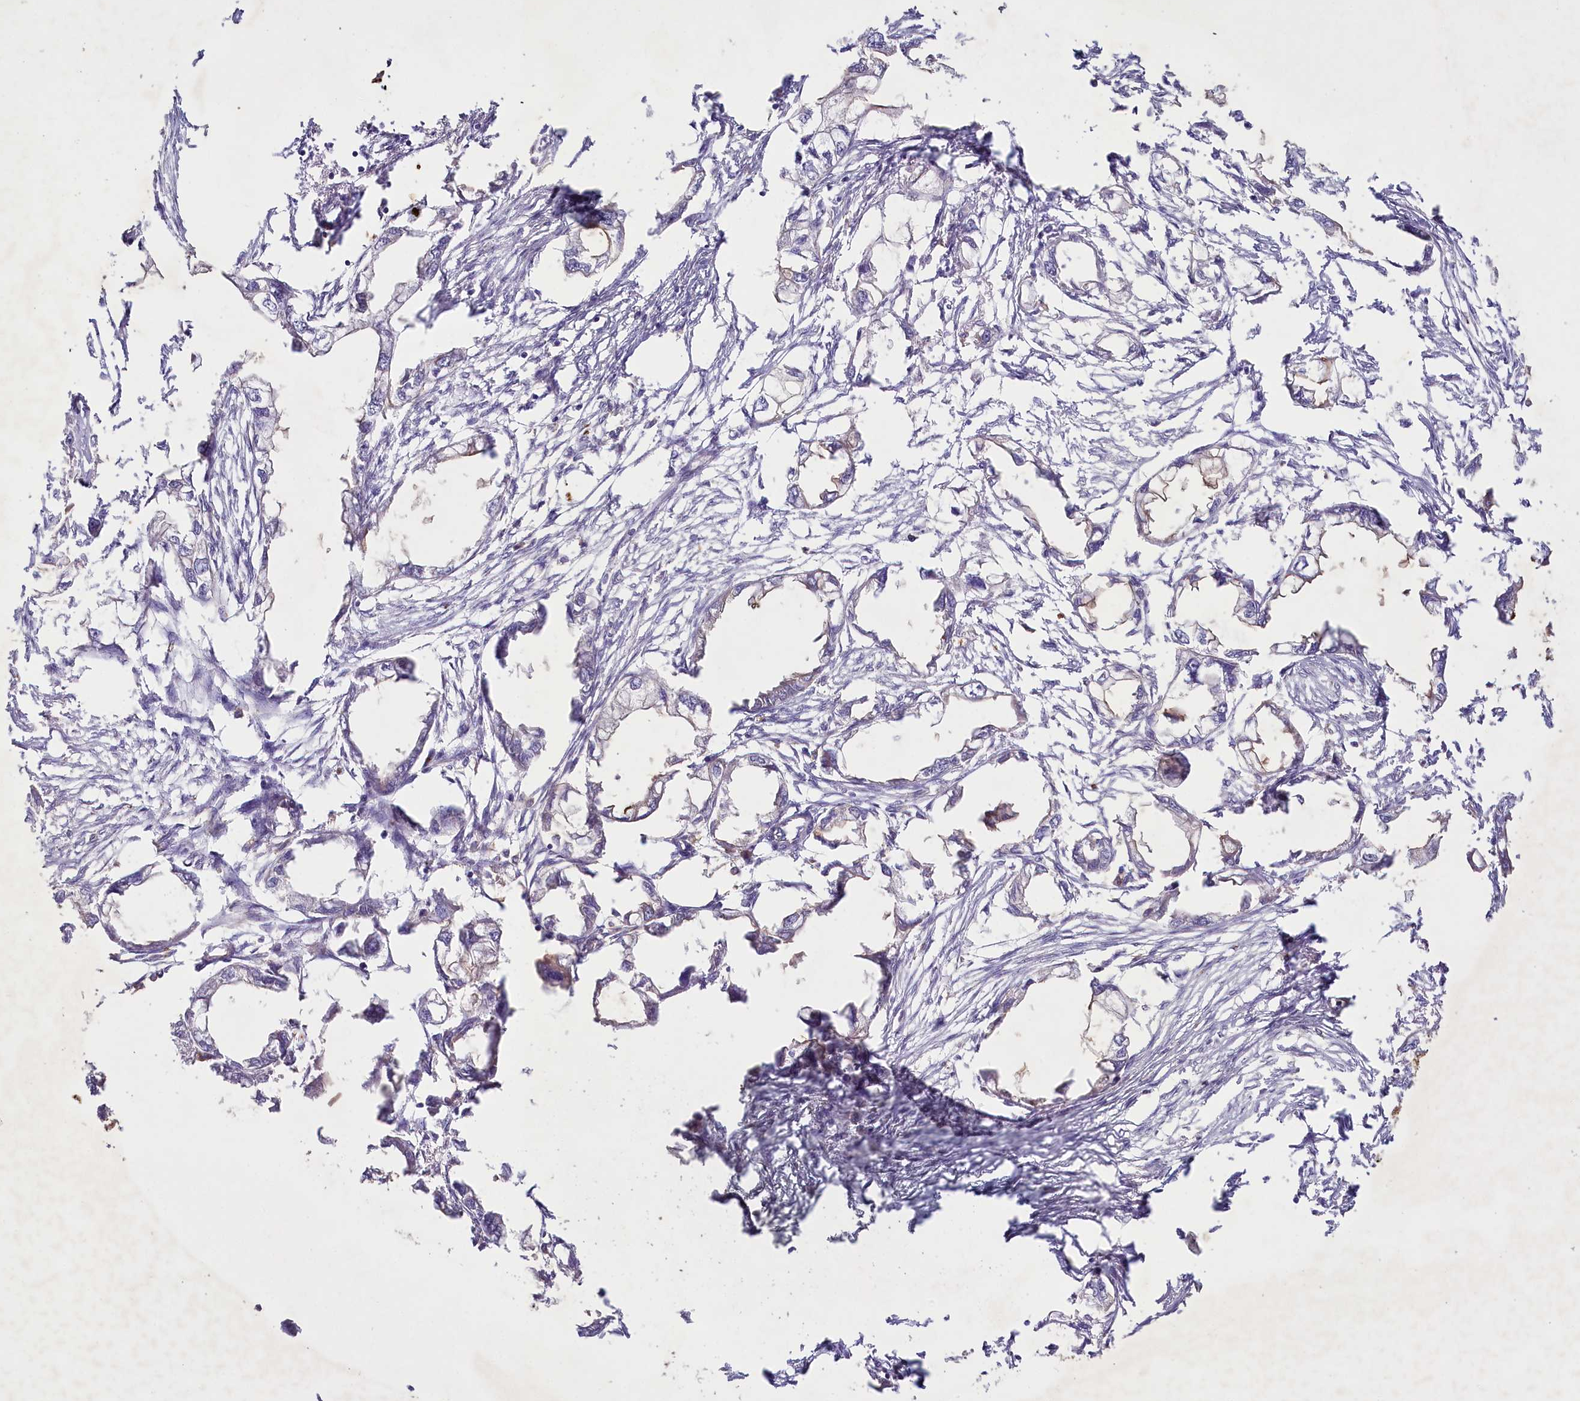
{"staining": {"intensity": "negative", "quantity": "none", "location": "none"}, "tissue": "endometrial cancer", "cell_type": "Tumor cells", "image_type": "cancer", "snomed": [{"axis": "morphology", "description": "Adenocarcinoma, NOS"}, {"axis": "morphology", "description": "Adenocarcinoma, metastatic, NOS"}, {"axis": "topography", "description": "Adipose tissue"}, {"axis": "topography", "description": "Endometrium"}], "caption": "Immunohistochemistry (IHC) of adenocarcinoma (endometrial) shows no positivity in tumor cells.", "gene": "ALDH3B1", "patient": {"sex": "female", "age": 67}}